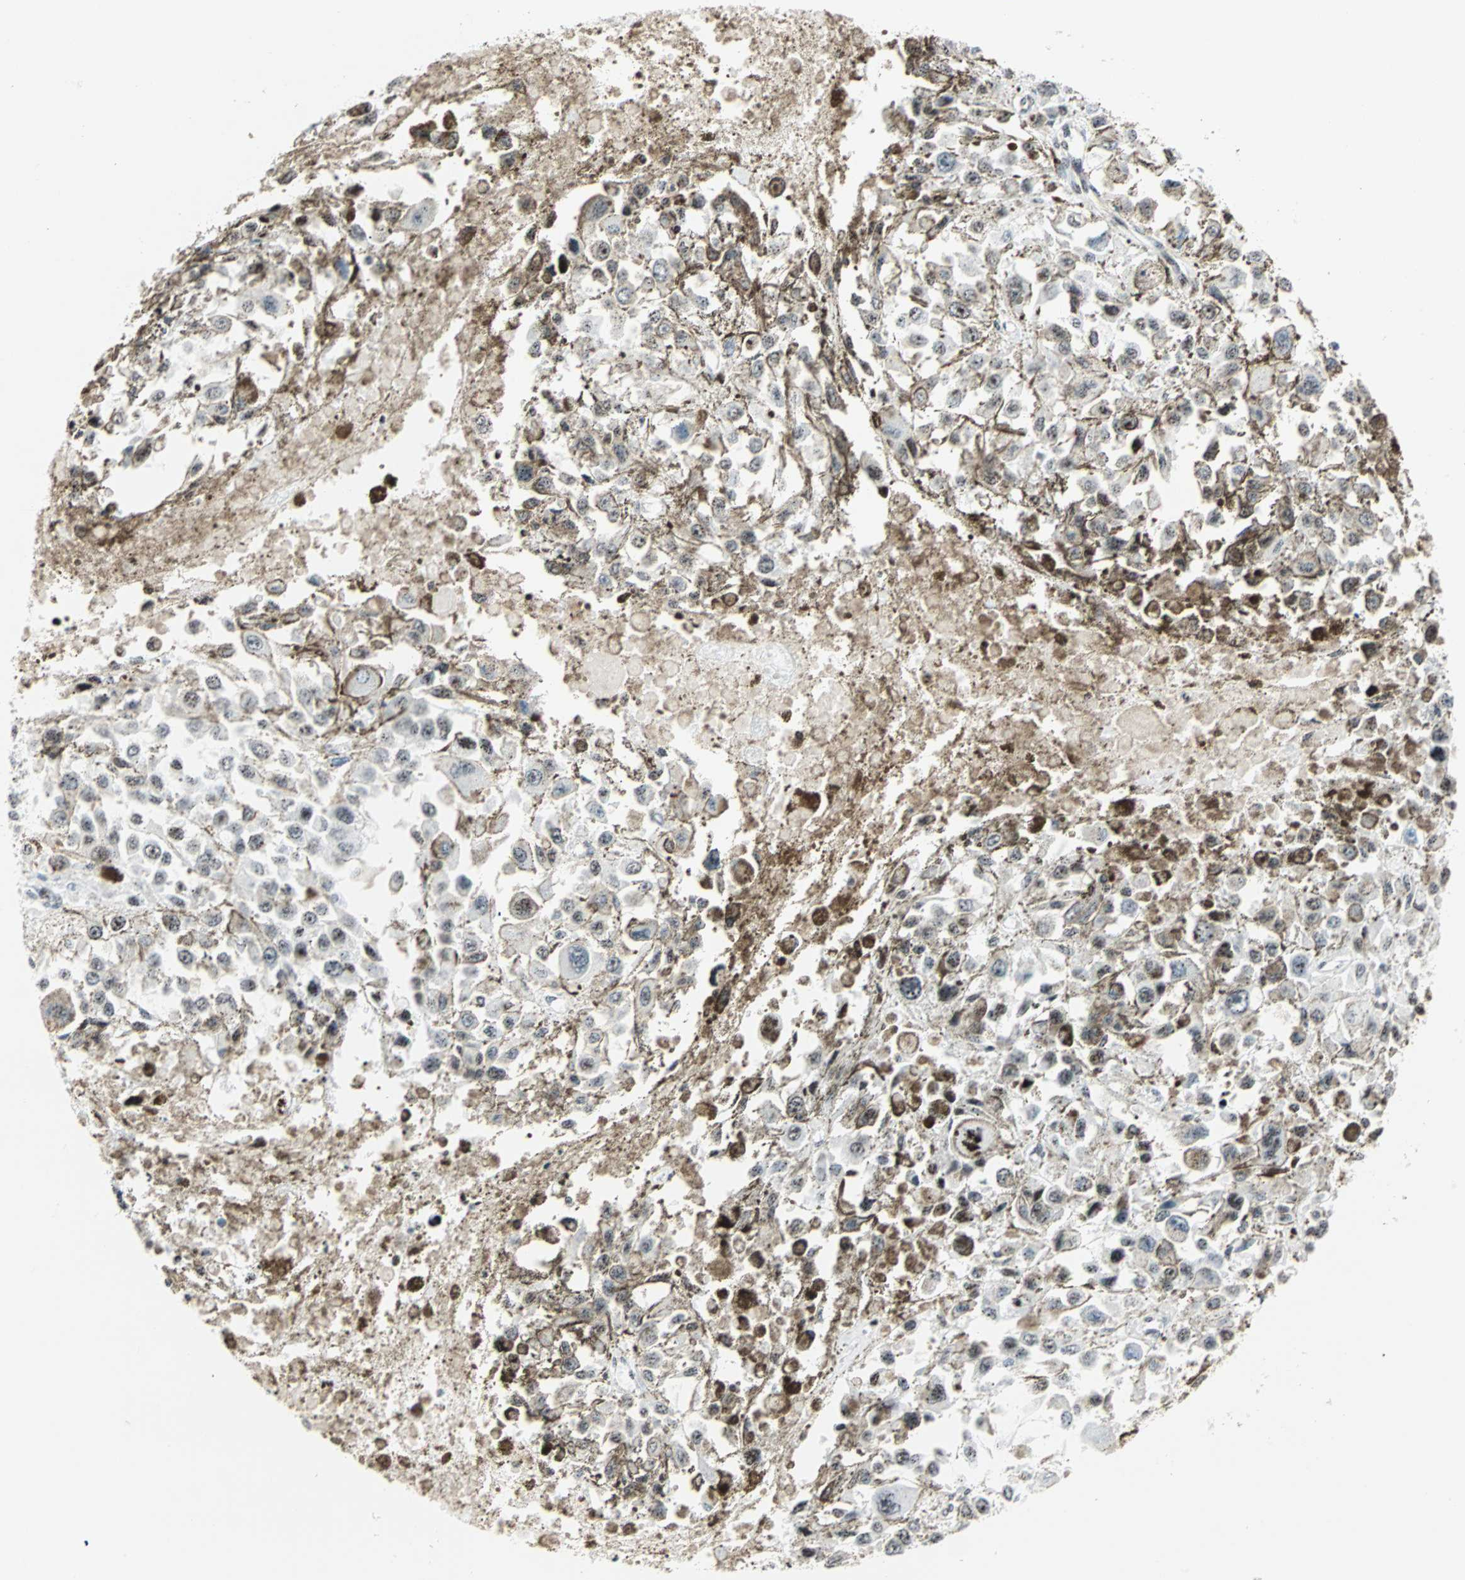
{"staining": {"intensity": "weak", "quantity": "25%-75%", "location": "nuclear"}, "tissue": "melanoma", "cell_type": "Tumor cells", "image_type": "cancer", "snomed": [{"axis": "morphology", "description": "Malignant melanoma, Metastatic site"}, {"axis": "topography", "description": "Lymph node"}], "caption": "A histopathology image of malignant melanoma (metastatic site) stained for a protein demonstrates weak nuclear brown staining in tumor cells.", "gene": "CENPA", "patient": {"sex": "male", "age": 59}}